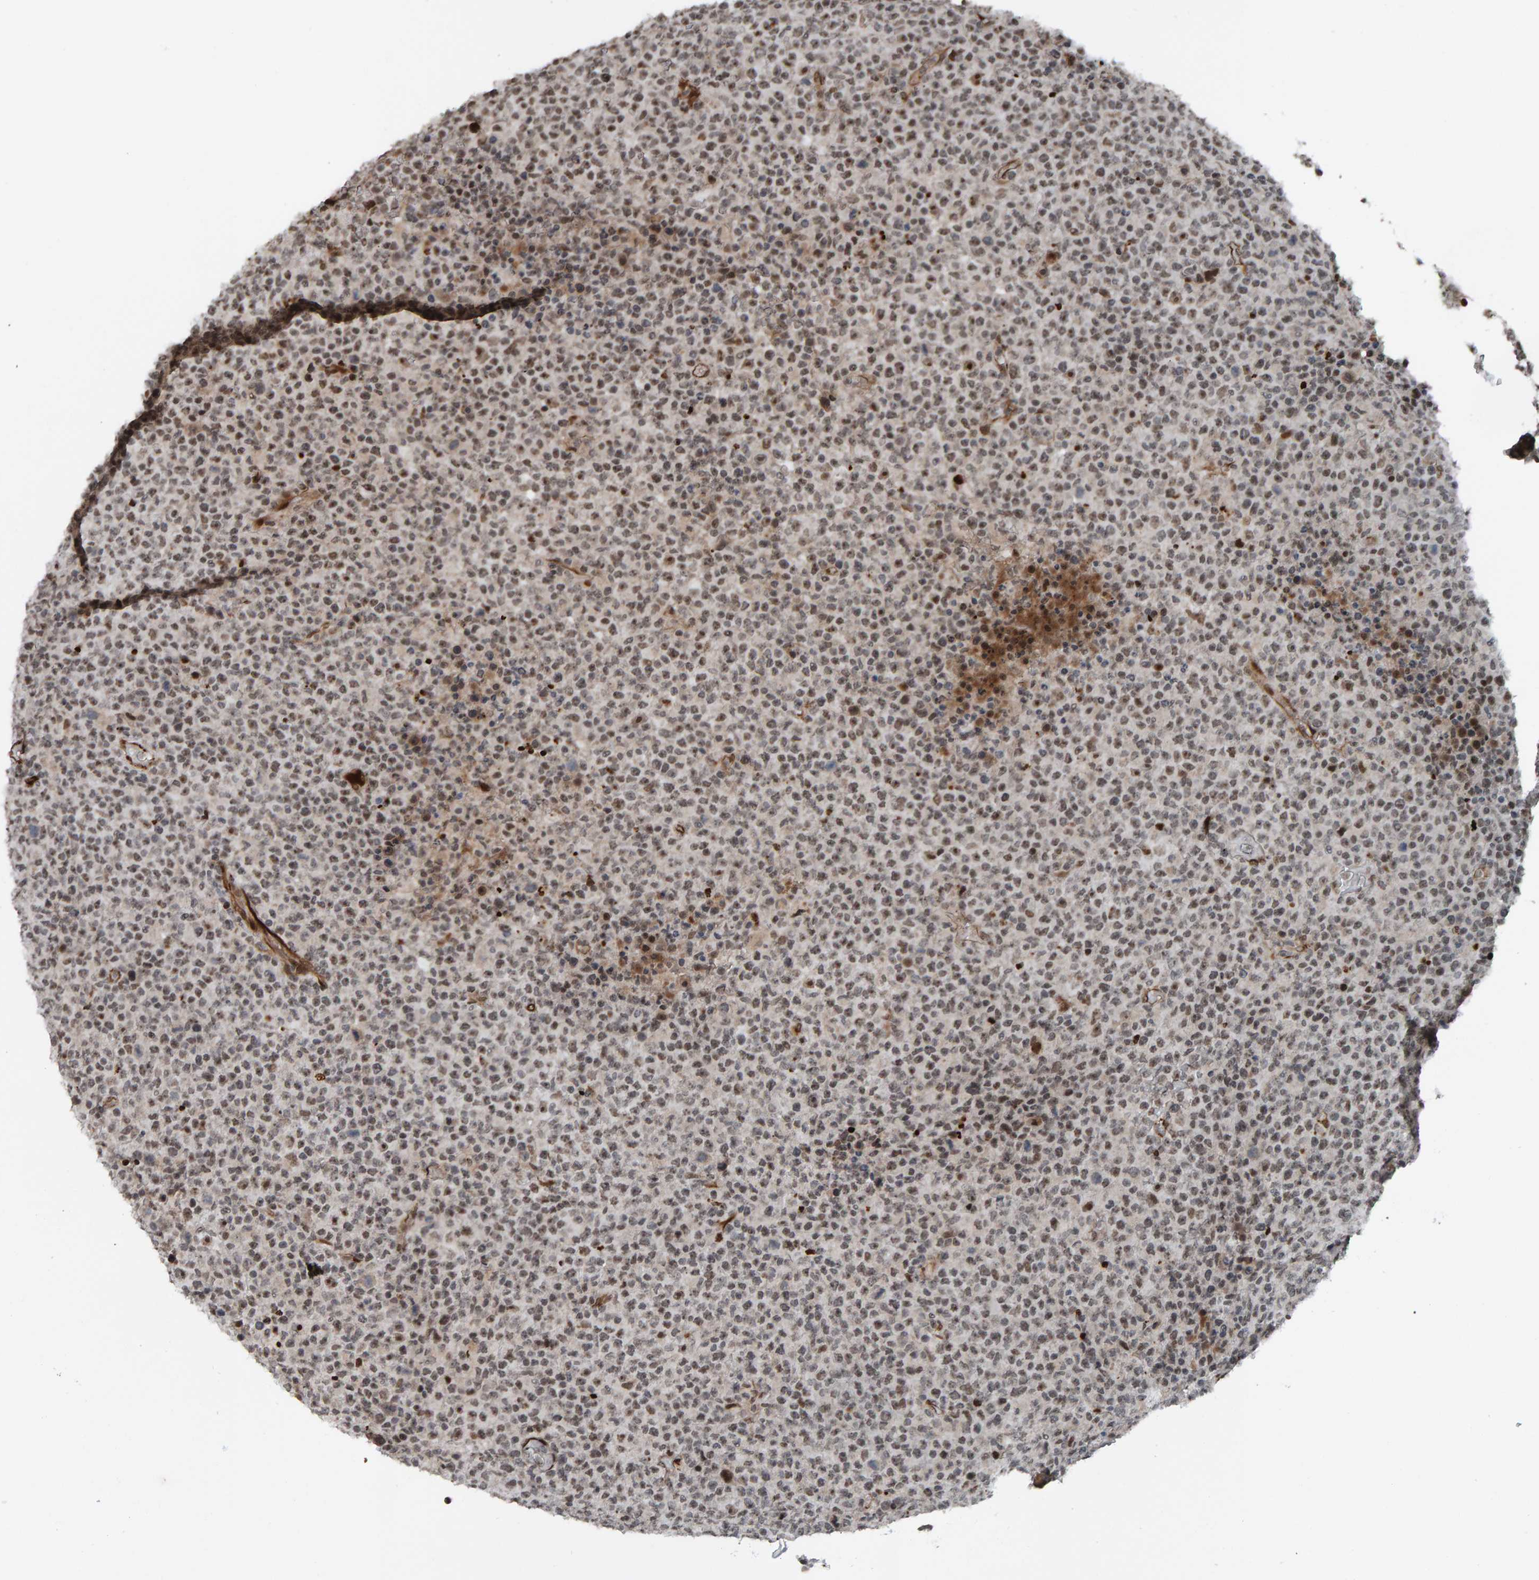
{"staining": {"intensity": "weak", "quantity": ">75%", "location": "nuclear"}, "tissue": "lymphoma", "cell_type": "Tumor cells", "image_type": "cancer", "snomed": [{"axis": "morphology", "description": "Malignant lymphoma, non-Hodgkin's type, High grade"}, {"axis": "topography", "description": "Lymph node"}], "caption": "High-power microscopy captured an immunohistochemistry (IHC) histopathology image of high-grade malignant lymphoma, non-Hodgkin's type, revealing weak nuclear positivity in approximately >75% of tumor cells. Immunohistochemistry (ihc) stains the protein in brown and the nuclei are stained blue.", "gene": "ZNF366", "patient": {"sex": "male", "age": 13}}